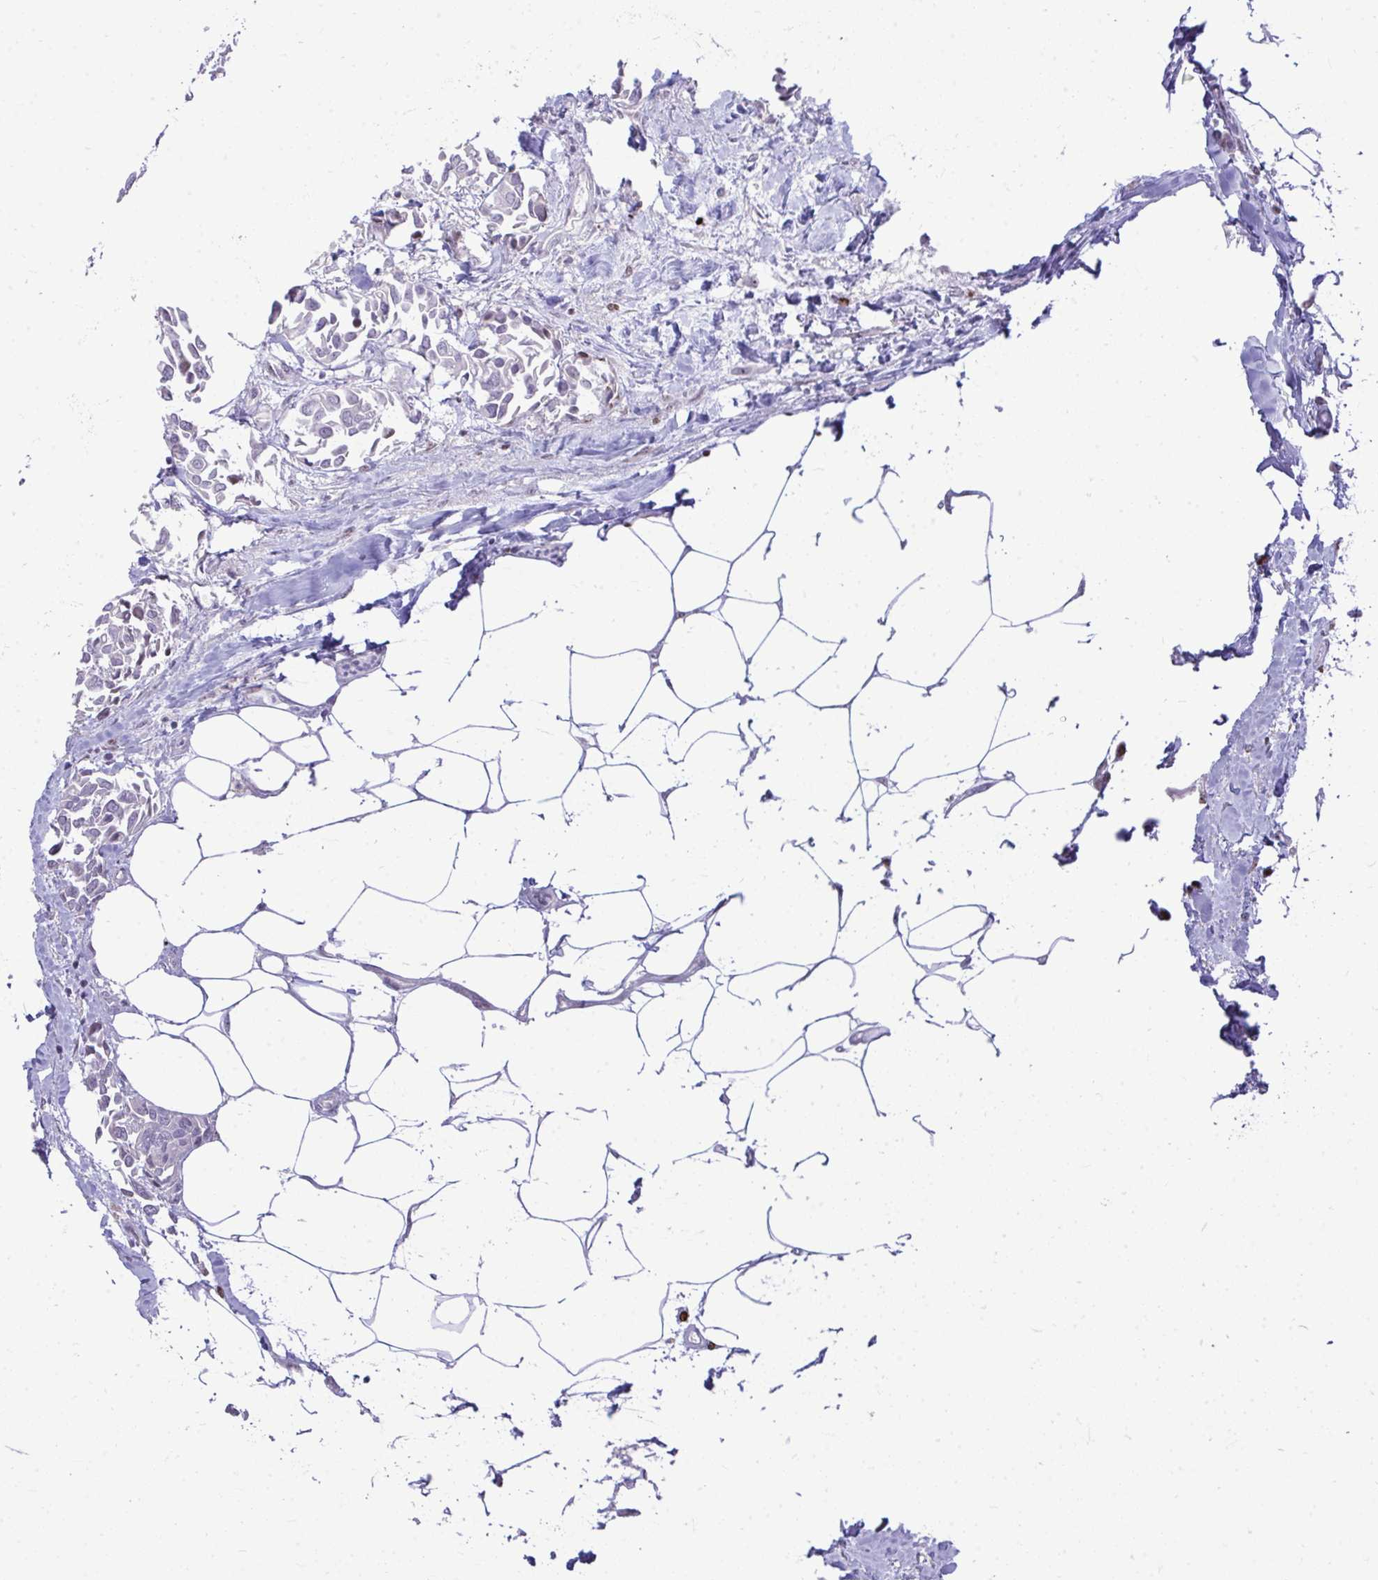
{"staining": {"intensity": "negative", "quantity": "none", "location": "none"}, "tissue": "breast cancer", "cell_type": "Tumor cells", "image_type": "cancer", "snomed": [{"axis": "morphology", "description": "Duct carcinoma"}, {"axis": "topography", "description": "Breast"}], "caption": "DAB (3,3'-diaminobenzidine) immunohistochemical staining of breast cancer (intraductal carcinoma) exhibits no significant expression in tumor cells.", "gene": "DLX4", "patient": {"sex": "female", "age": 54}}